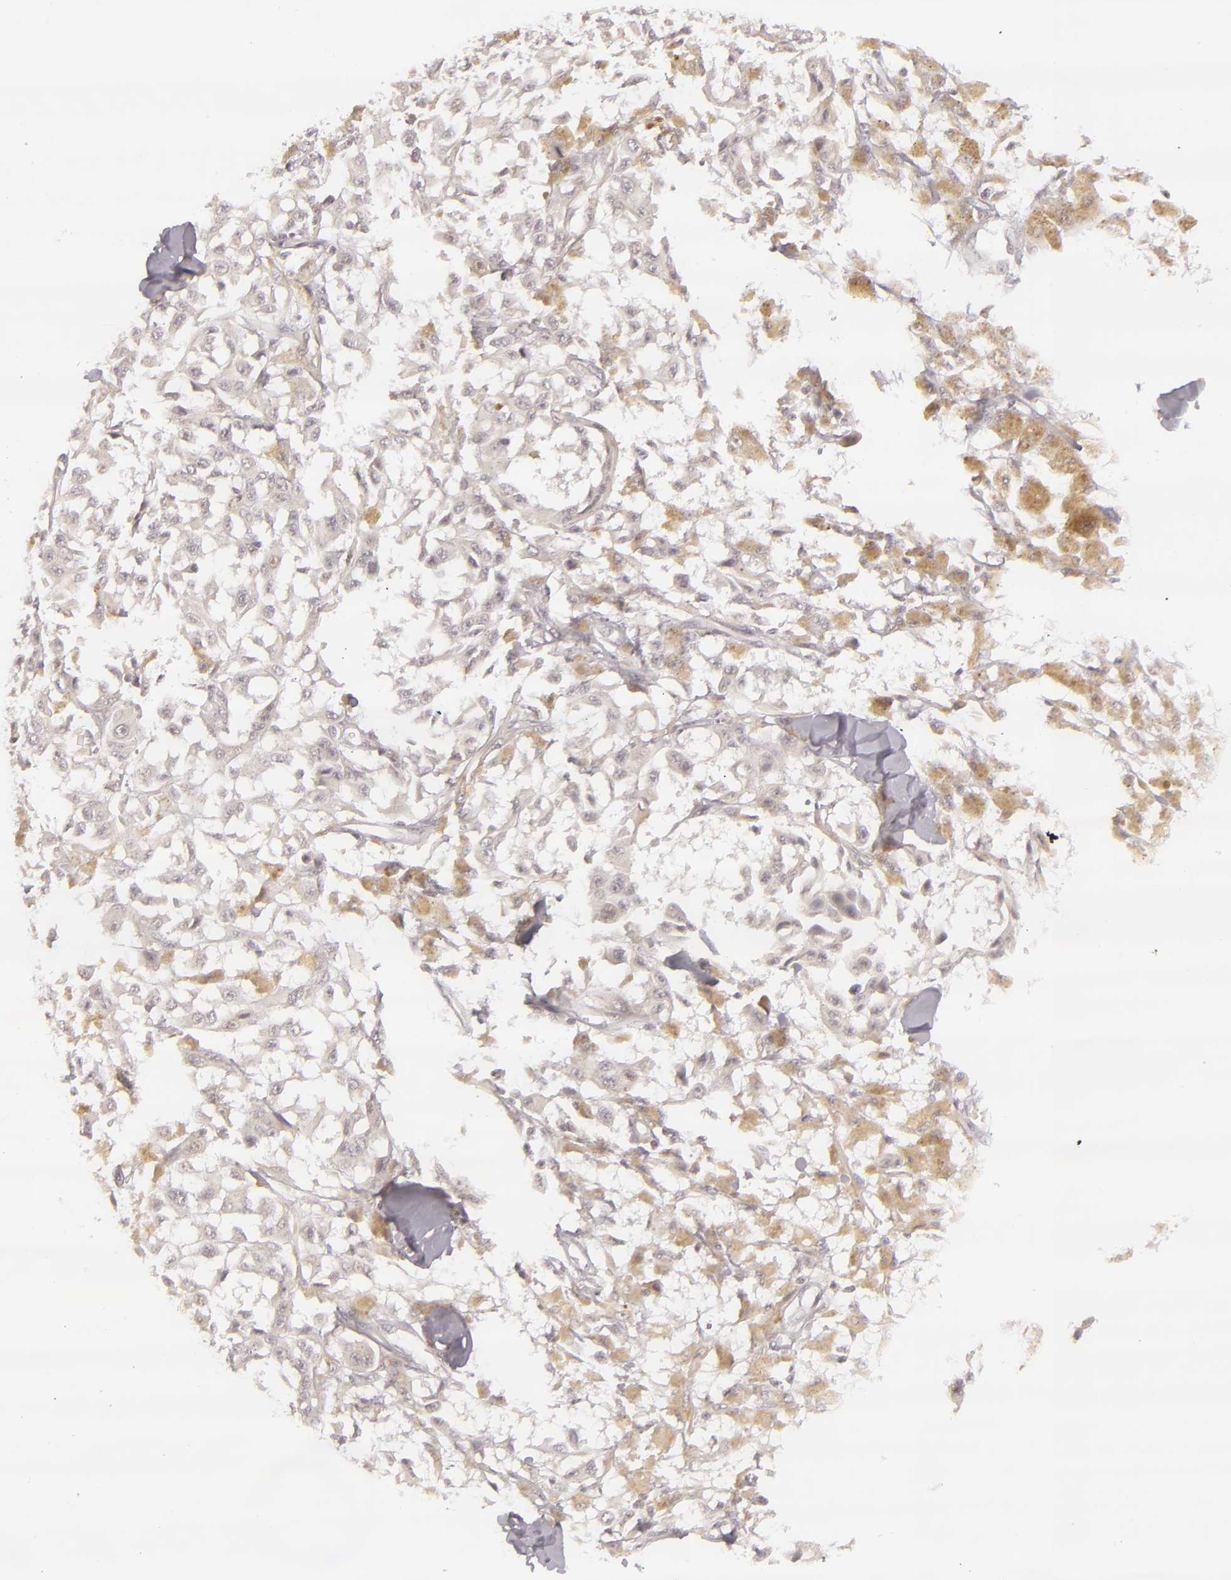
{"staining": {"intensity": "weak", "quantity": "<25%", "location": "cytoplasmic/membranous"}, "tissue": "melanoma", "cell_type": "Tumor cells", "image_type": "cancer", "snomed": [{"axis": "morphology", "description": "Malignant melanoma, NOS"}, {"axis": "topography", "description": "Skin"}], "caption": "This is an immunohistochemistry micrograph of human melanoma. There is no positivity in tumor cells.", "gene": "SIX1", "patient": {"sex": "female", "age": 64}}